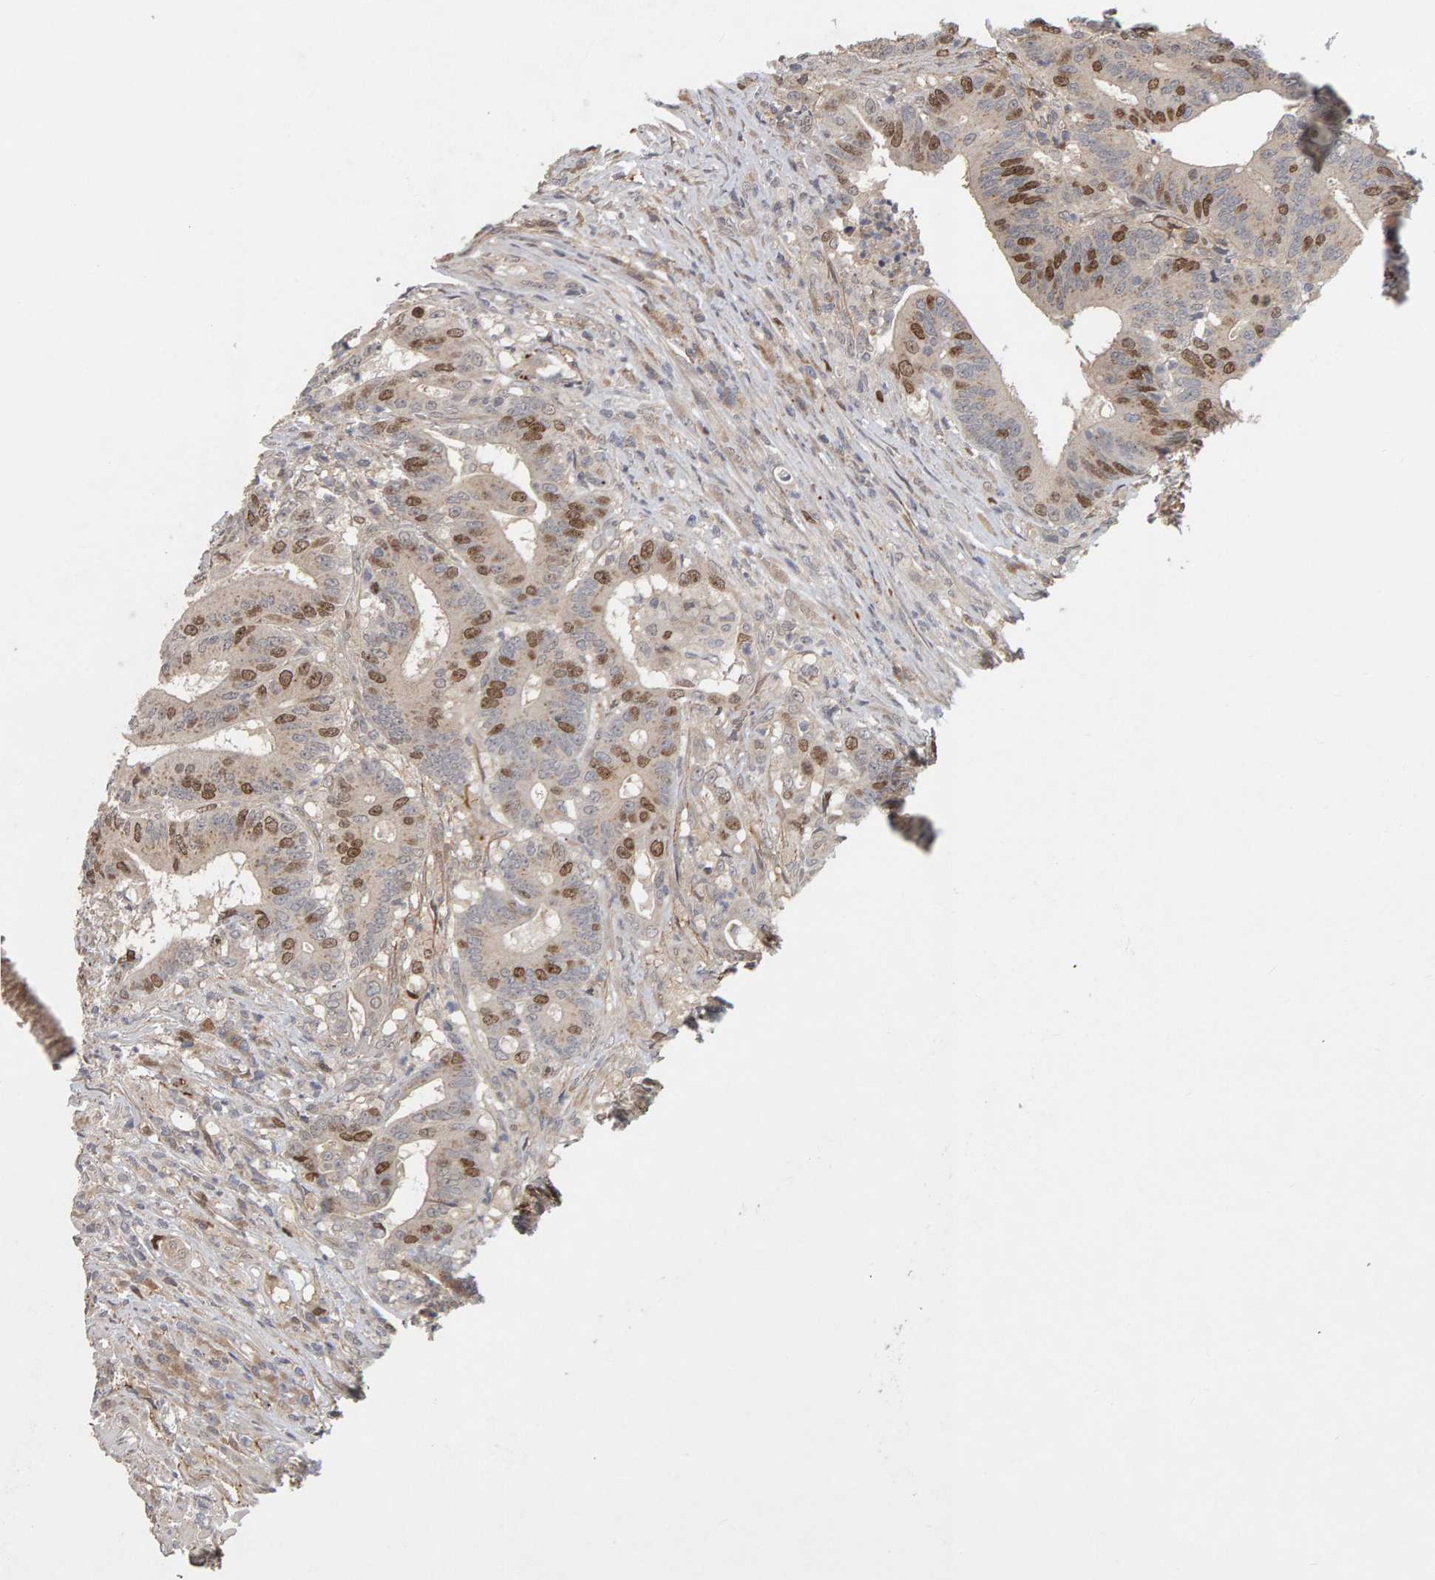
{"staining": {"intensity": "moderate", "quantity": "25%-75%", "location": "nuclear"}, "tissue": "colorectal cancer", "cell_type": "Tumor cells", "image_type": "cancer", "snomed": [{"axis": "morphology", "description": "Adenocarcinoma, NOS"}, {"axis": "topography", "description": "Colon"}], "caption": "Immunohistochemistry (DAB) staining of human colorectal cancer exhibits moderate nuclear protein staining in about 25%-75% of tumor cells.", "gene": "CDCA5", "patient": {"sex": "female", "age": 66}}